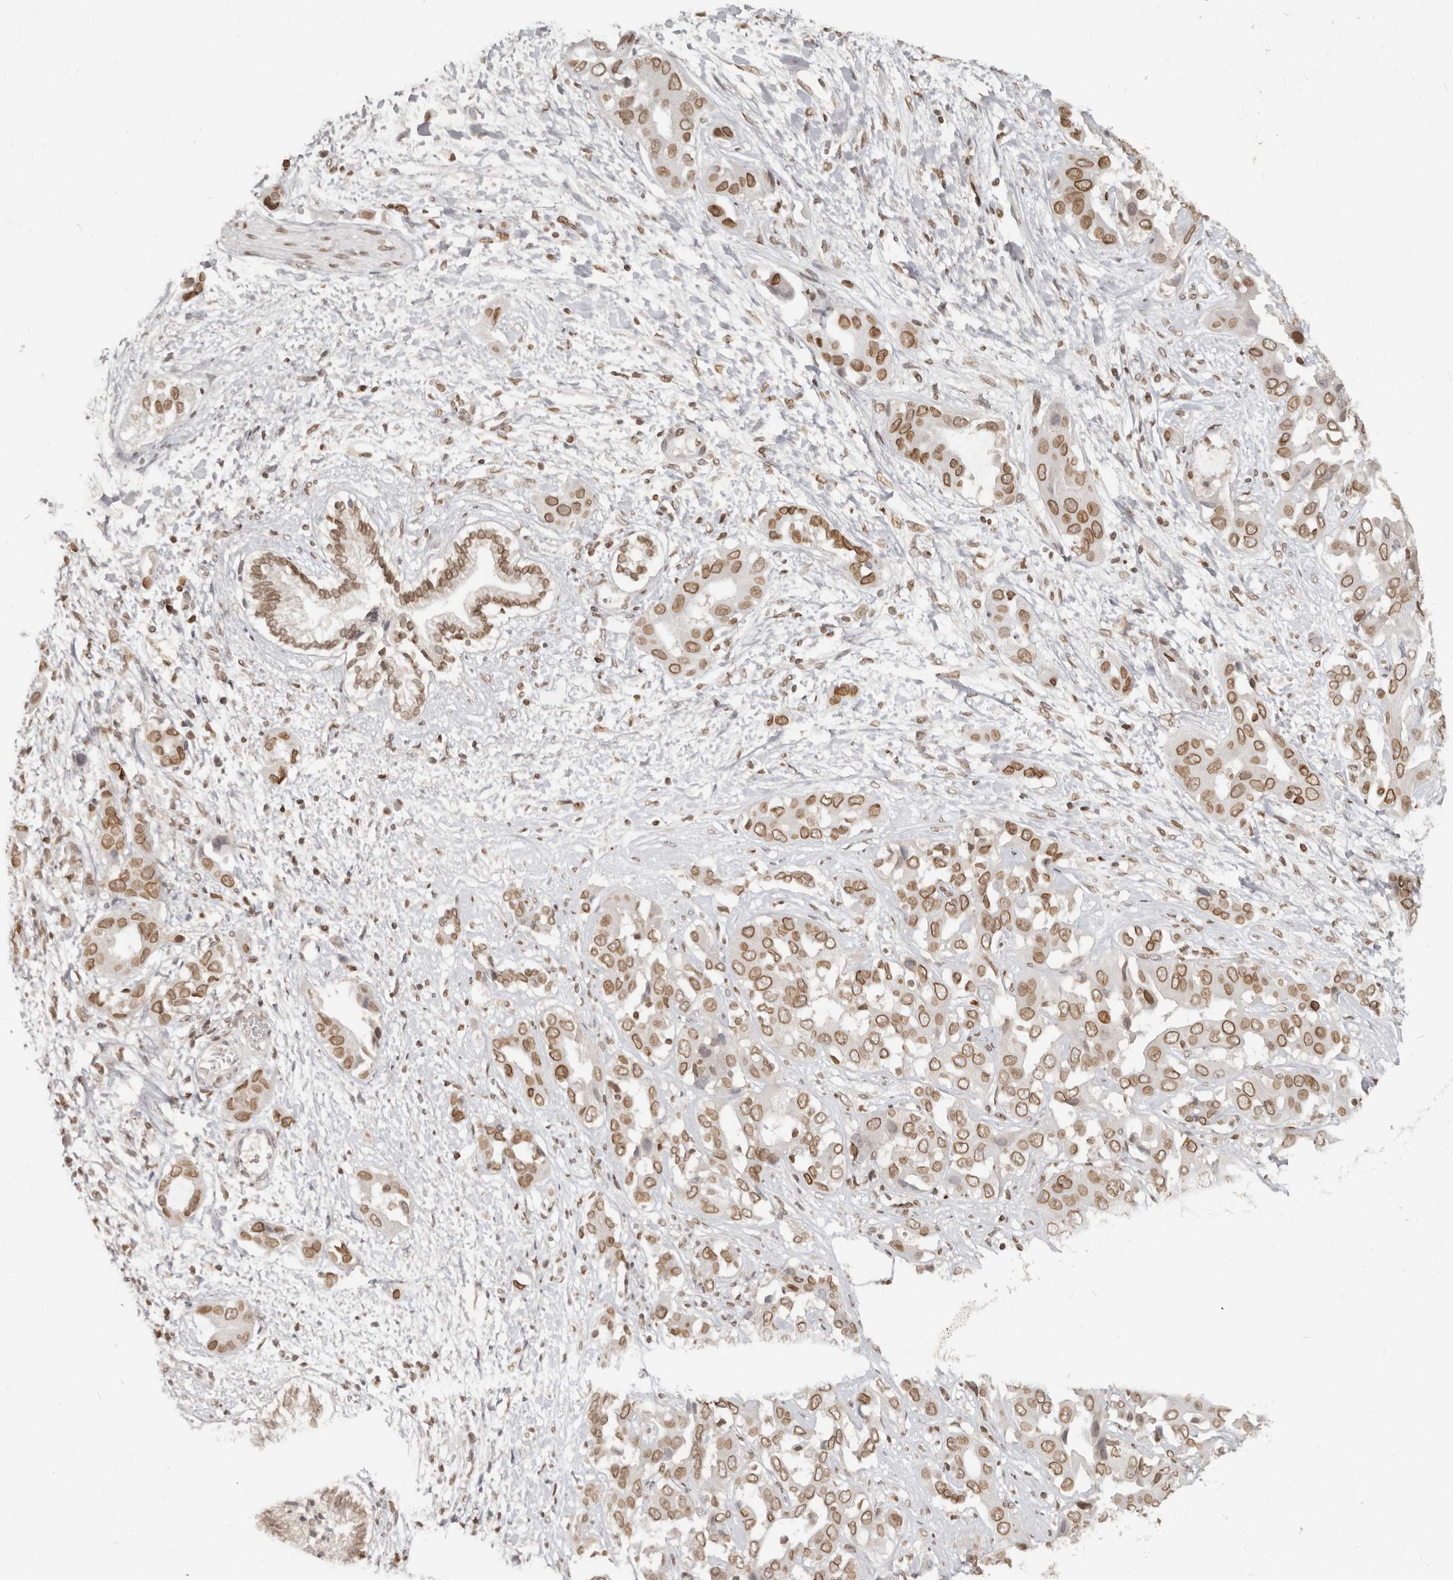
{"staining": {"intensity": "moderate", "quantity": ">75%", "location": "cytoplasmic/membranous,nuclear"}, "tissue": "liver cancer", "cell_type": "Tumor cells", "image_type": "cancer", "snomed": [{"axis": "morphology", "description": "Cholangiocarcinoma"}, {"axis": "topography", "description": "Liver"}], "caption": "Protein expression analysis of cholangiocarcinoma (liver) shows moderate cytoplasmic/membranous and nuclear expression in approximately >75% of tumor cells.", "gene": "NUP153", "patient": {"sex": "female", "age": 52}}